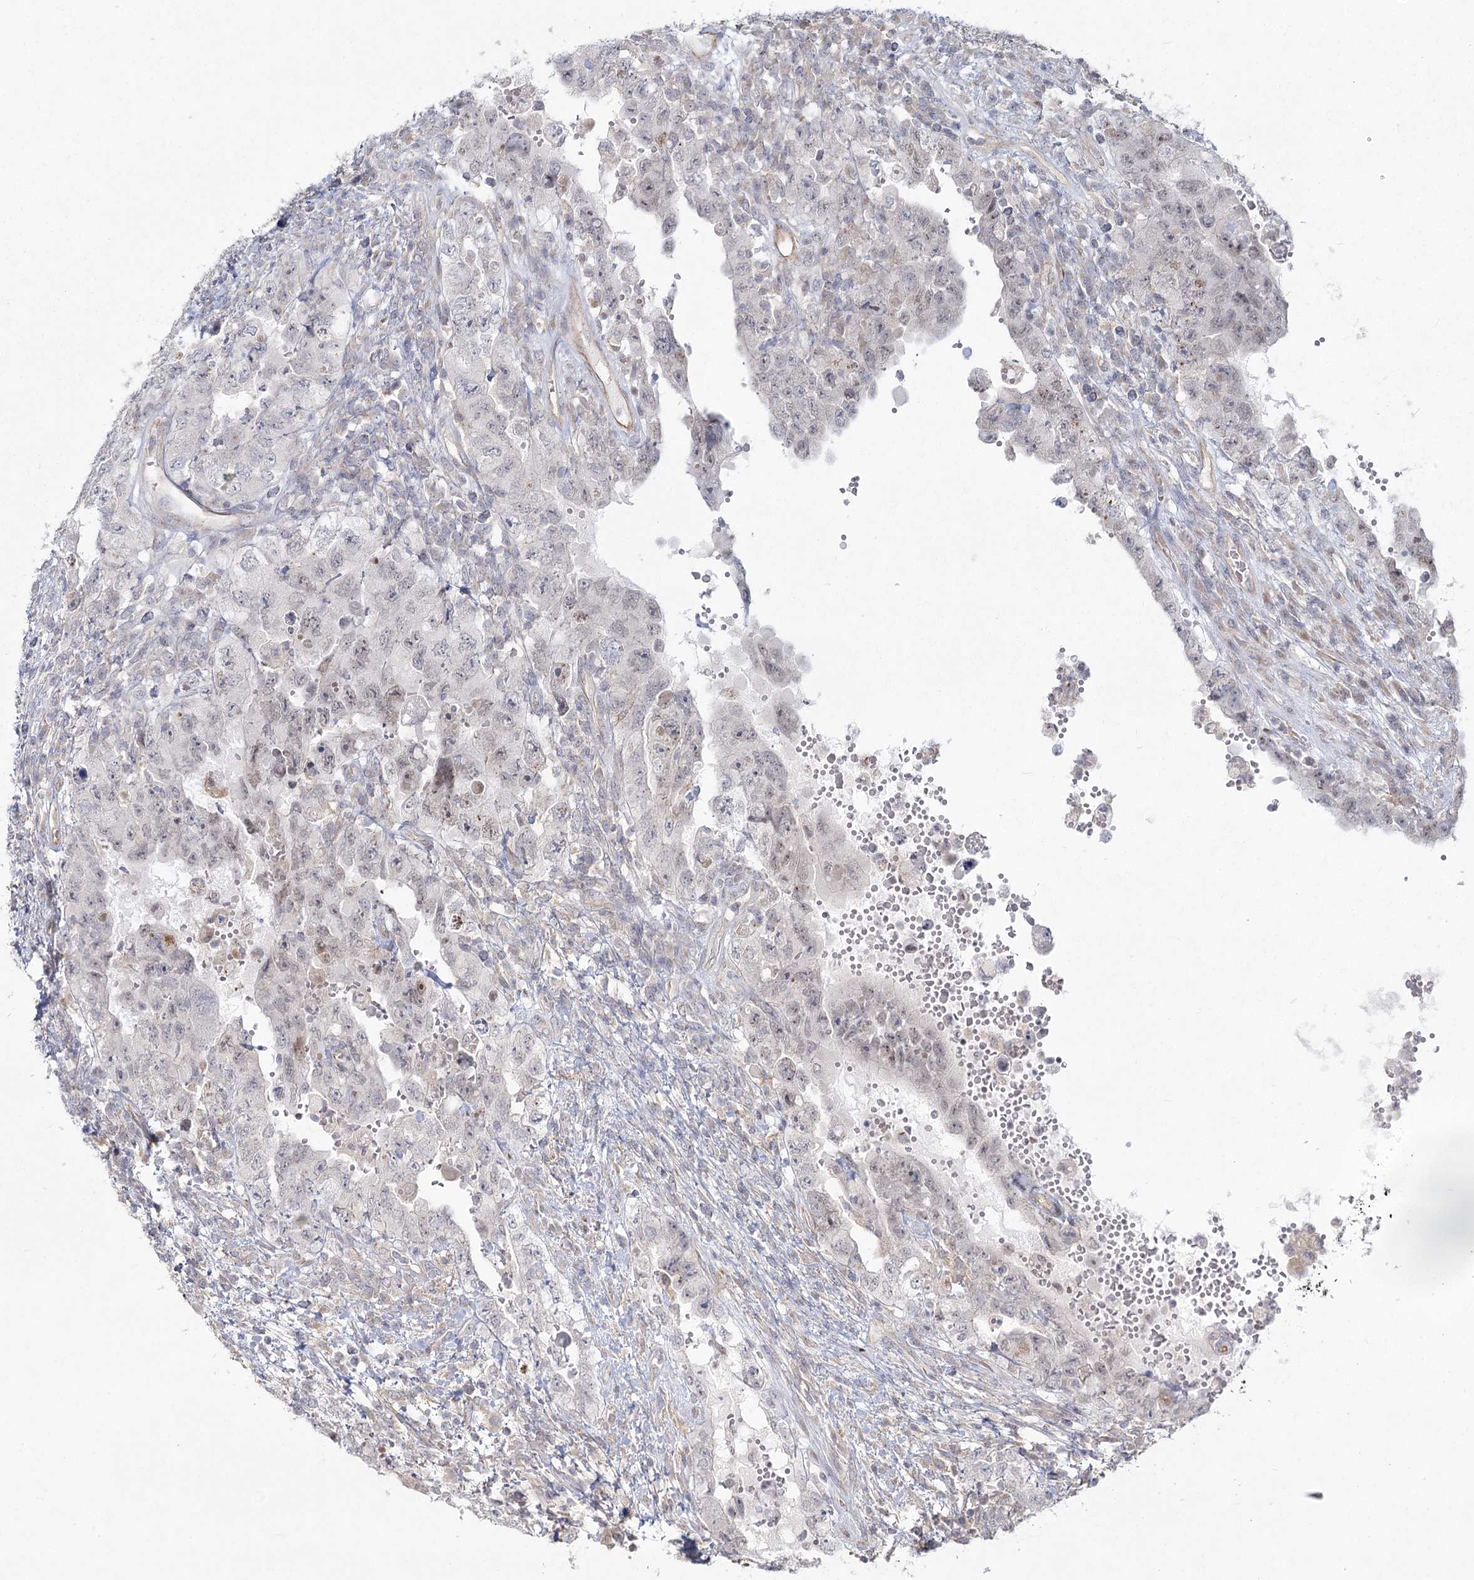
{"staining": {"intensity": "negative", "quantity": "none", "location": "none"}, "tissue": "testis cancer", "cell_type": "Tumor cells", "image_type": "cancer", "snomed": [{"axis": "morphology", "description": "Carcinoma, Embryonal, NOS"}, {"axis": "topography", "description": "Testis"}], "caption": "Immunohistochemistry histopathology image of neoplastic tissue: human testis embryonal carcinoma stained with DAB reveals no significant protein positivity in tumor cells.", "gene": "AP2M1", "patient": {"sex": "male", "age": 26}}